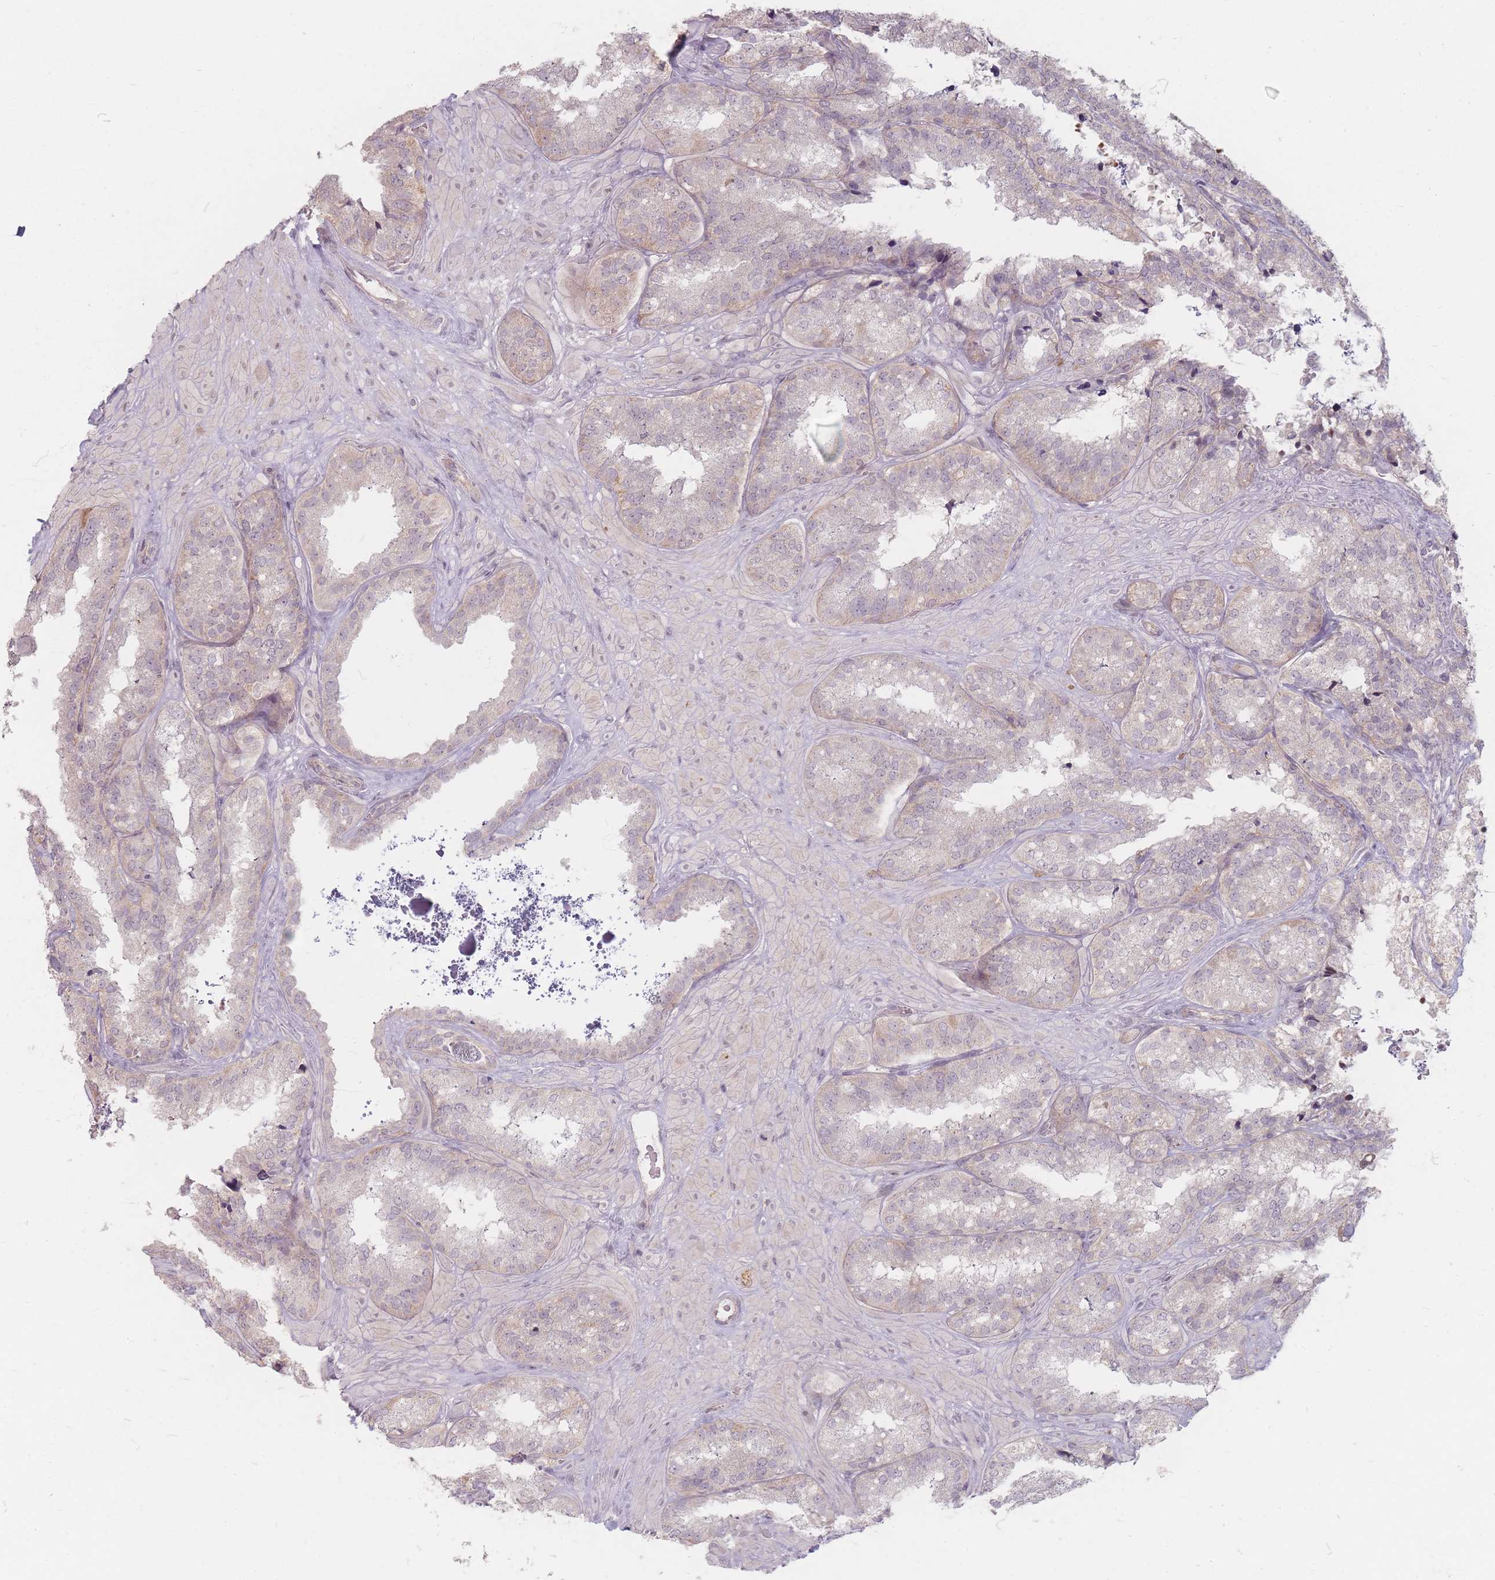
{"staining": {"intensity": "weak", "quantity": "<25%", "location": "cytoplasmic/membranous"}, "tissue": "seminal vesicle", "cell_type": "Glandular cells", "image_type": "normal", "snomed": [{"axis": "morphology", "description": "Normal tissue, NOS"}, {"axis": "topography", "description": "Seminal veicle"}], "caption": "This photomicrograph is of benign seminal vesicle stained with IHC to label a protein in brown with the nuclei are counter-stained blue. There is no expression in glandular cells.", "gene": "GABRA6", "patient": {"sex": "male", "age": 58}}